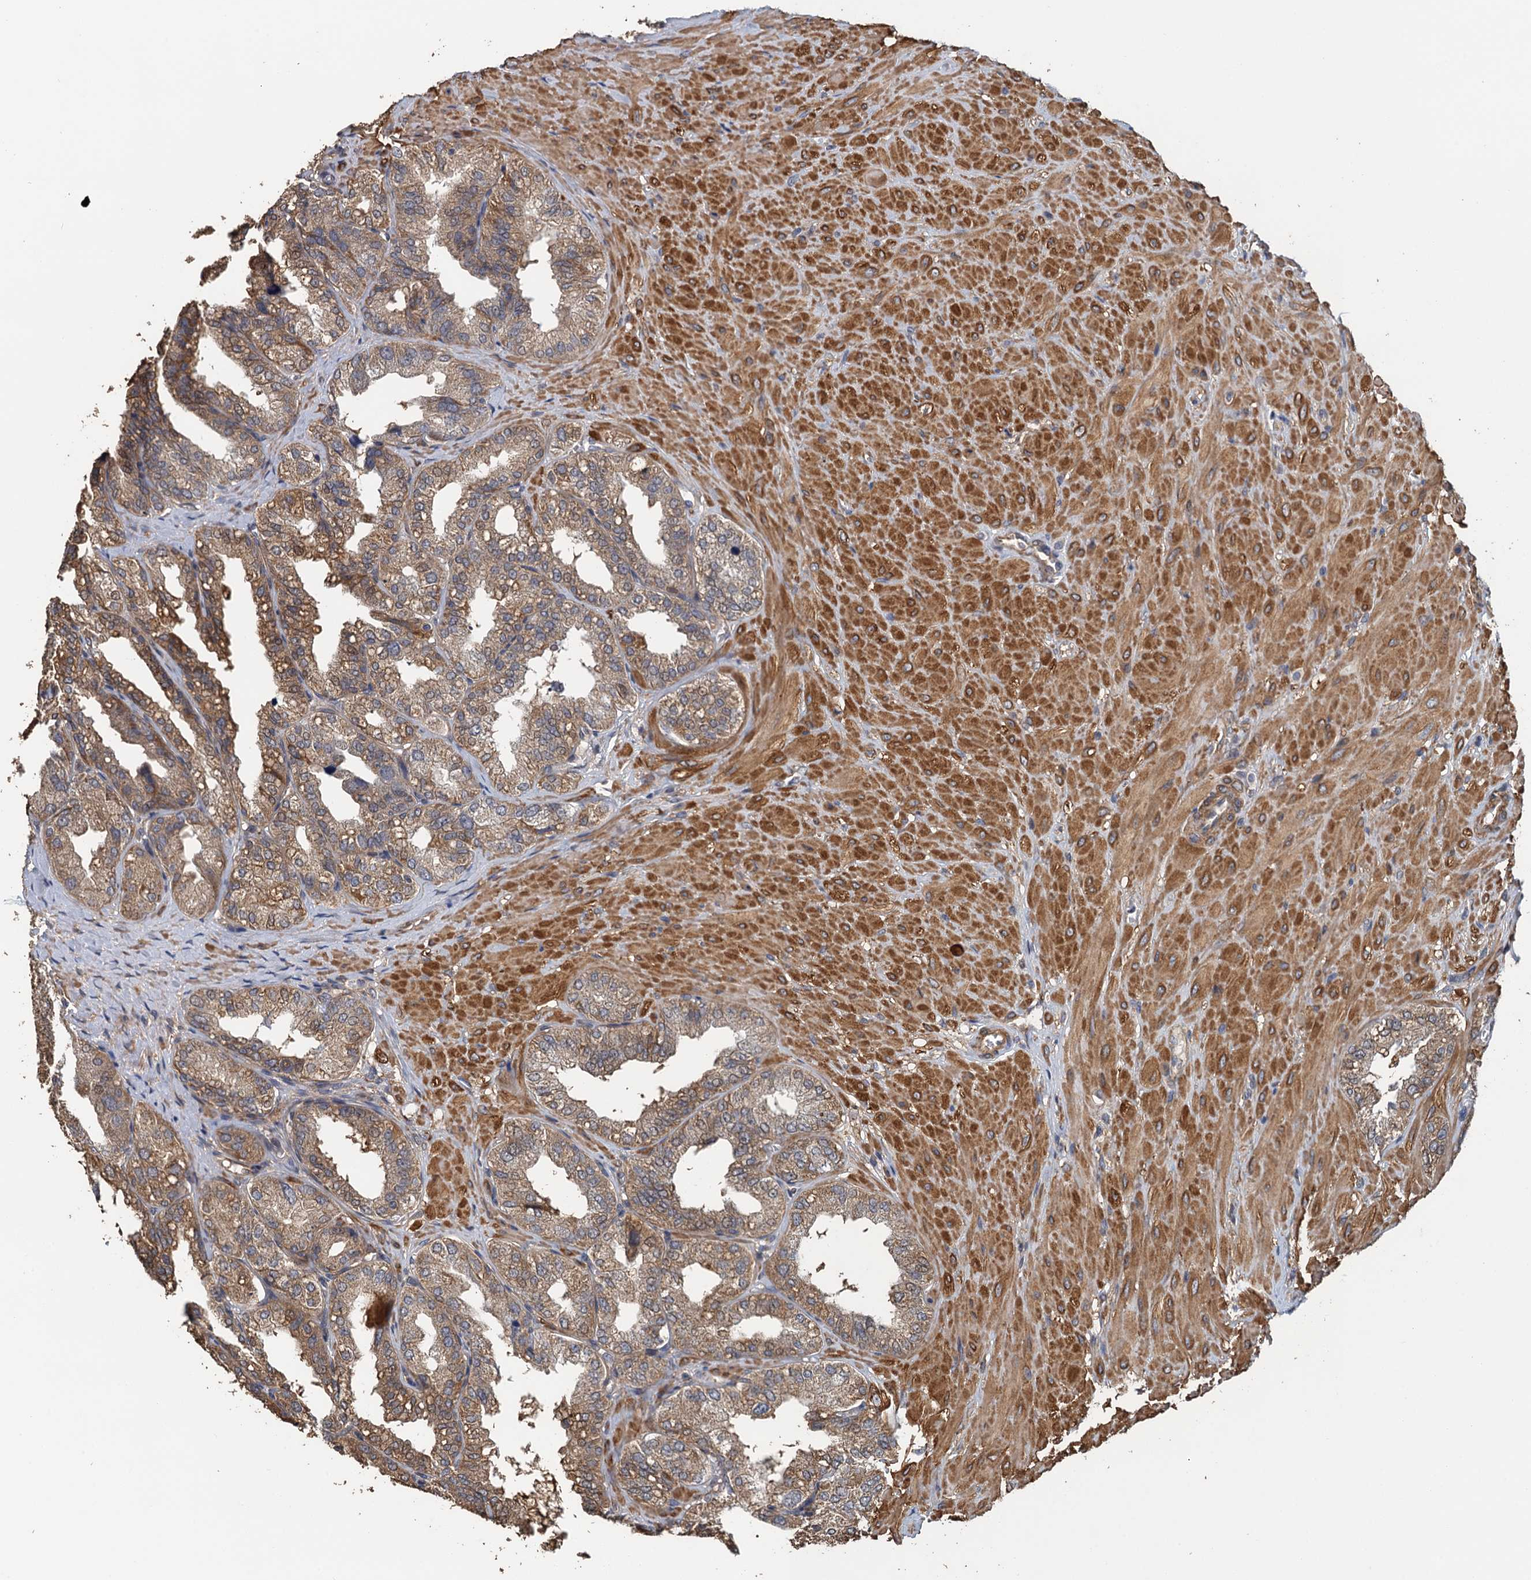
{"staining": {"intensity": "moderate", "quantity": ">75%", "location": "cytoplasmic/membranous"}, "tissue": "seminal vesicle", "cell_type": "Glandular cells", "image_type": "normal", "snomed": [{"axis": "morphology", "description": "Normal tissue, NOS"}, {"axis": "topography", "description": "Prostate"}, {"axis": "topography", "description": "Seminal veicle"}], "caption": "High-power microscopy captured an immunohistochemistry (IHC) micrograph of unremarkable seminal vesicle, revealing moderate cytoplasmic/membranous expression in approximately >75% of glandular cells.", "gene": "MEAK7", "patient": {"sex": "male", "age": 51}}